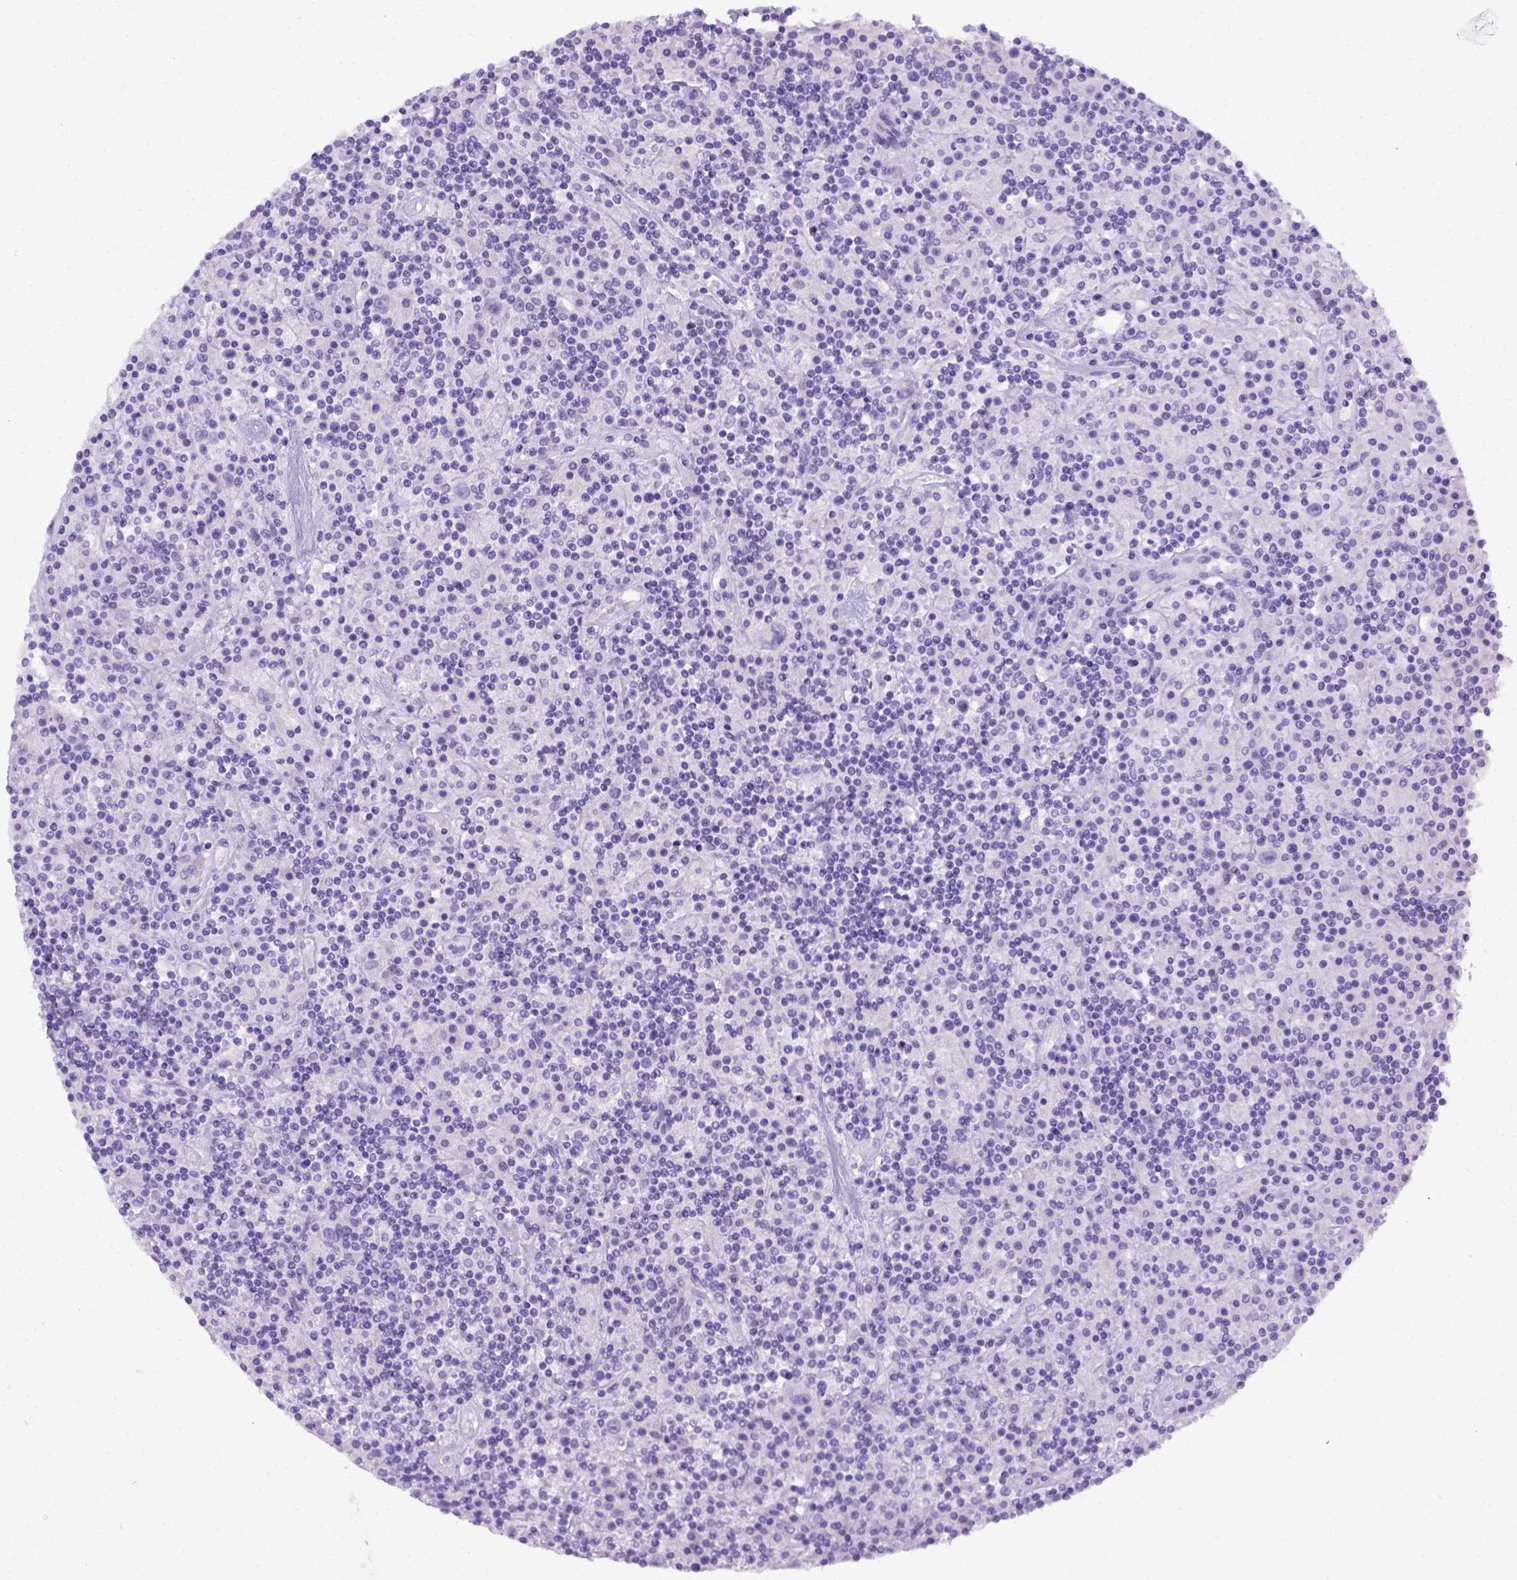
{"staining": {"intensity": "negative", "quantity": "none", "location": "none"}, "tissue": "lymphoma", "cell_type": "Tumor cells", "image_type": "cancer", "snomed": [{"axis": "morphology", "description": "Hodgkin's disease, NOS"}, {"axis": "topography", "description": "Lymph node"}], "caption": "A high-resolution photomicrograph shows immunohistochemistry staining of Hodgkin's disease, which demonstrates no significant expression in tumor cells.", "gene": "ITIH4", "patient": {"sex": "male", "age": 70}}